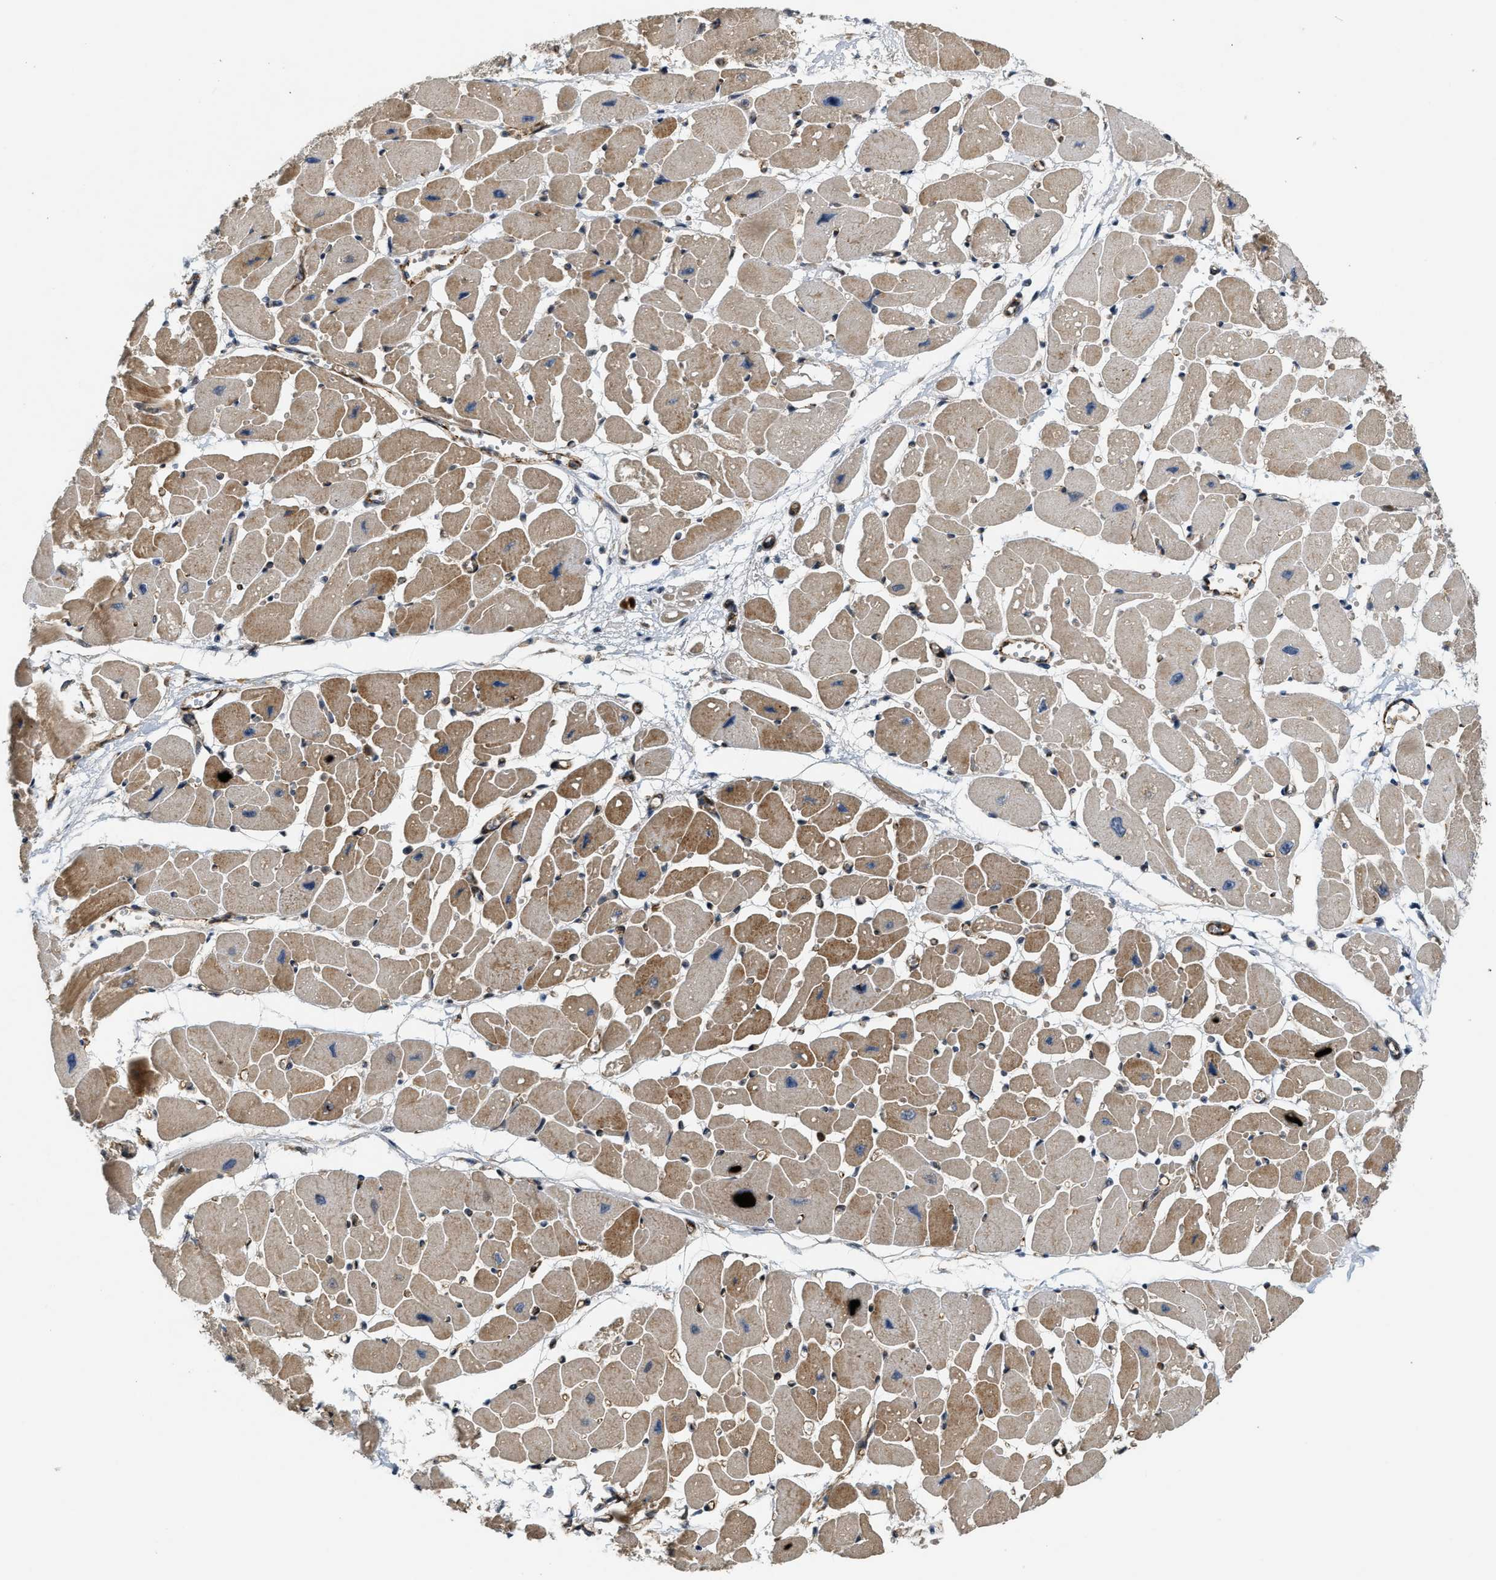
{"staining": {"intensity": "strong", "quantity": ">75%", "location": "cytoplasmic/membranous"}, "tissue": "heart muscle", "cell_type": "Cardiomyocytes", "image_type": "normal", "snomed": [{"axis": "morphology", "description": "Normal tissue, NOS"}, {"axis": "topography", "description": "Heart"}], "caption": "Immunohistochemistry micrograph of normal heart muscle: heart muscle stained using IHC displays high levels of strong protein expression localized specifically in the cytoplasmic/membranous of cardiomyocytes, appearing as a cytoplasmic/membranous brown color.", "gene": "DPF2", "patient": {"sex": "female", "age": 54}}